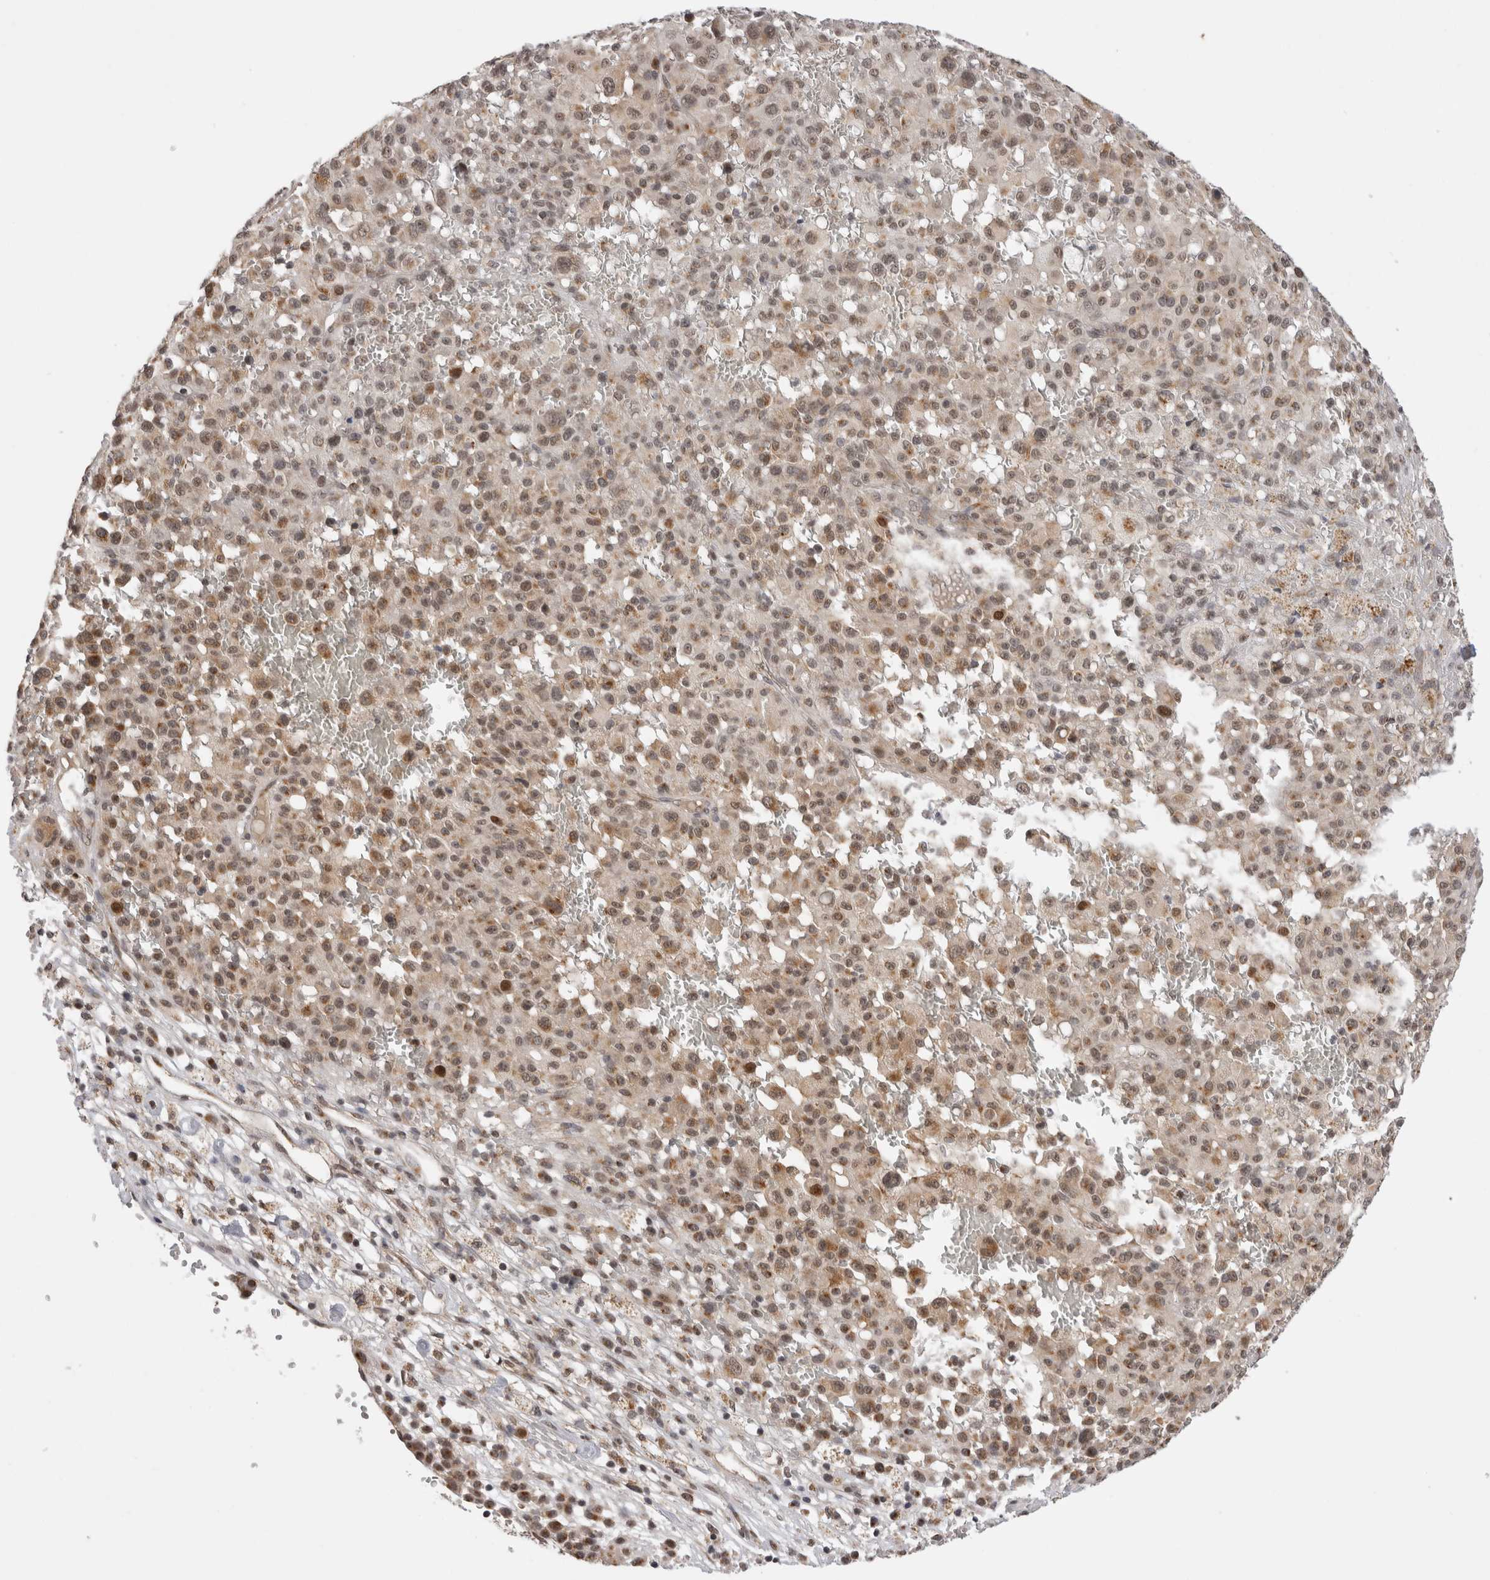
{"staining": {"intensity": "moderate", "quantity": ">75%", "location": "nuclear"}, "tissue": "melanoma", "cell_type": "Tumor cells", "image_type": "cancer", "snomed": [{"axis": "morphology", "description": "Malignant melanoma, Metastatic site"}, {"axis": "topography", "description": "Skin"}], "caption": "There is medium levels of moderate nuclear staining in tumor cells of melanoma, as demonstrated by immunohistochemical staining (brown color).", "gene": "TMEM65", "patient": {"sex": "female", "age": 74}}